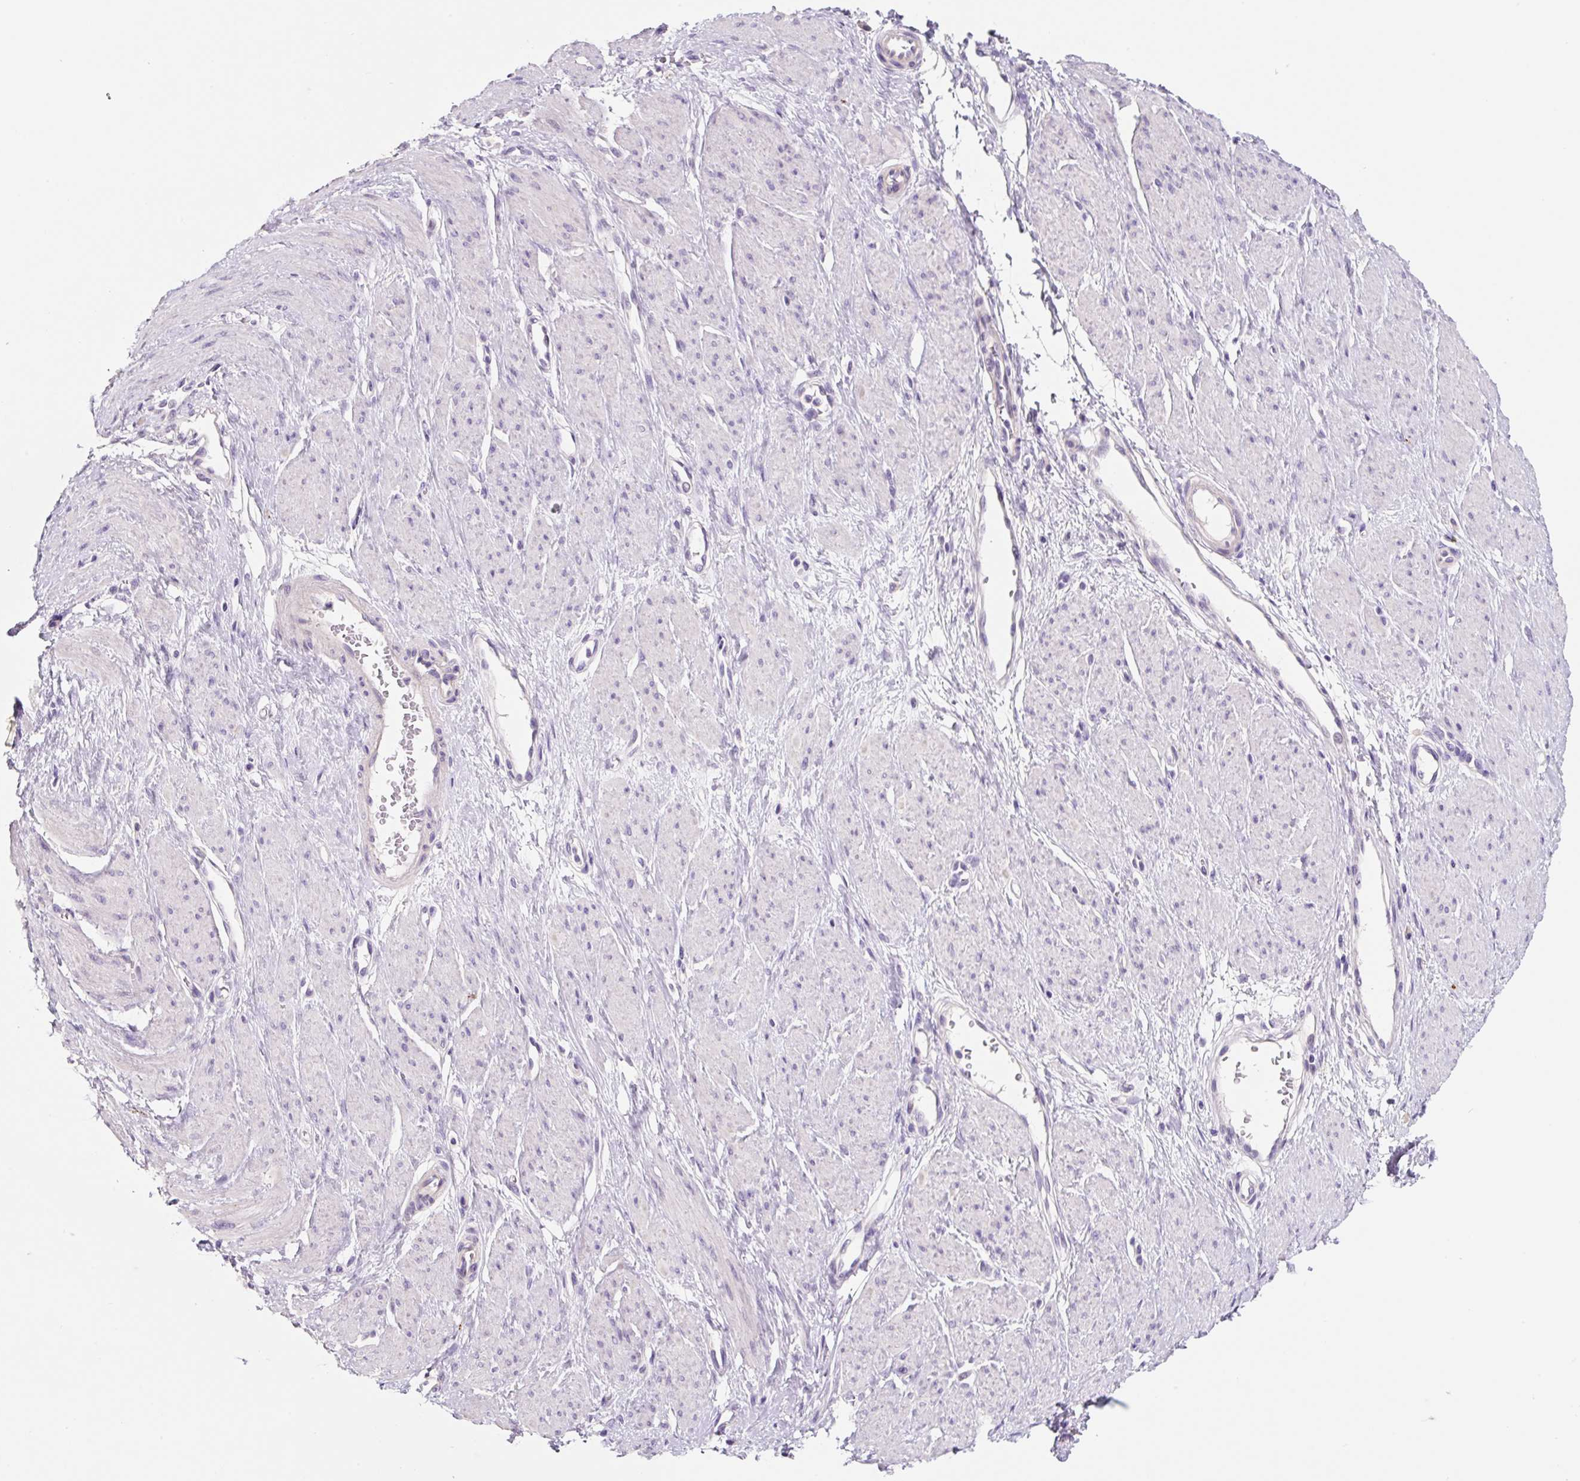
{"staining": {"intensity": "negative", "quantity": "none", "location": "none"}, "tissue": "smooth muscle", "cell_type": "Smooth muscle cells", "image_type": "normal", "snomed": [{"axis": "morphology", "description": "Normal tissue, NOS"}, {"axis": "topography", "description": "Smooth muscle"}, {"axis": "topography", "description": "Uterus"}], "caption": "The photomicrograph reveals no significant expression in smooth muscle cells of smooth muscle. (DAB IHC with hematoxylin counter stain).", "gene": "SYP", "patient": {"sex": "female", "age": 39}}